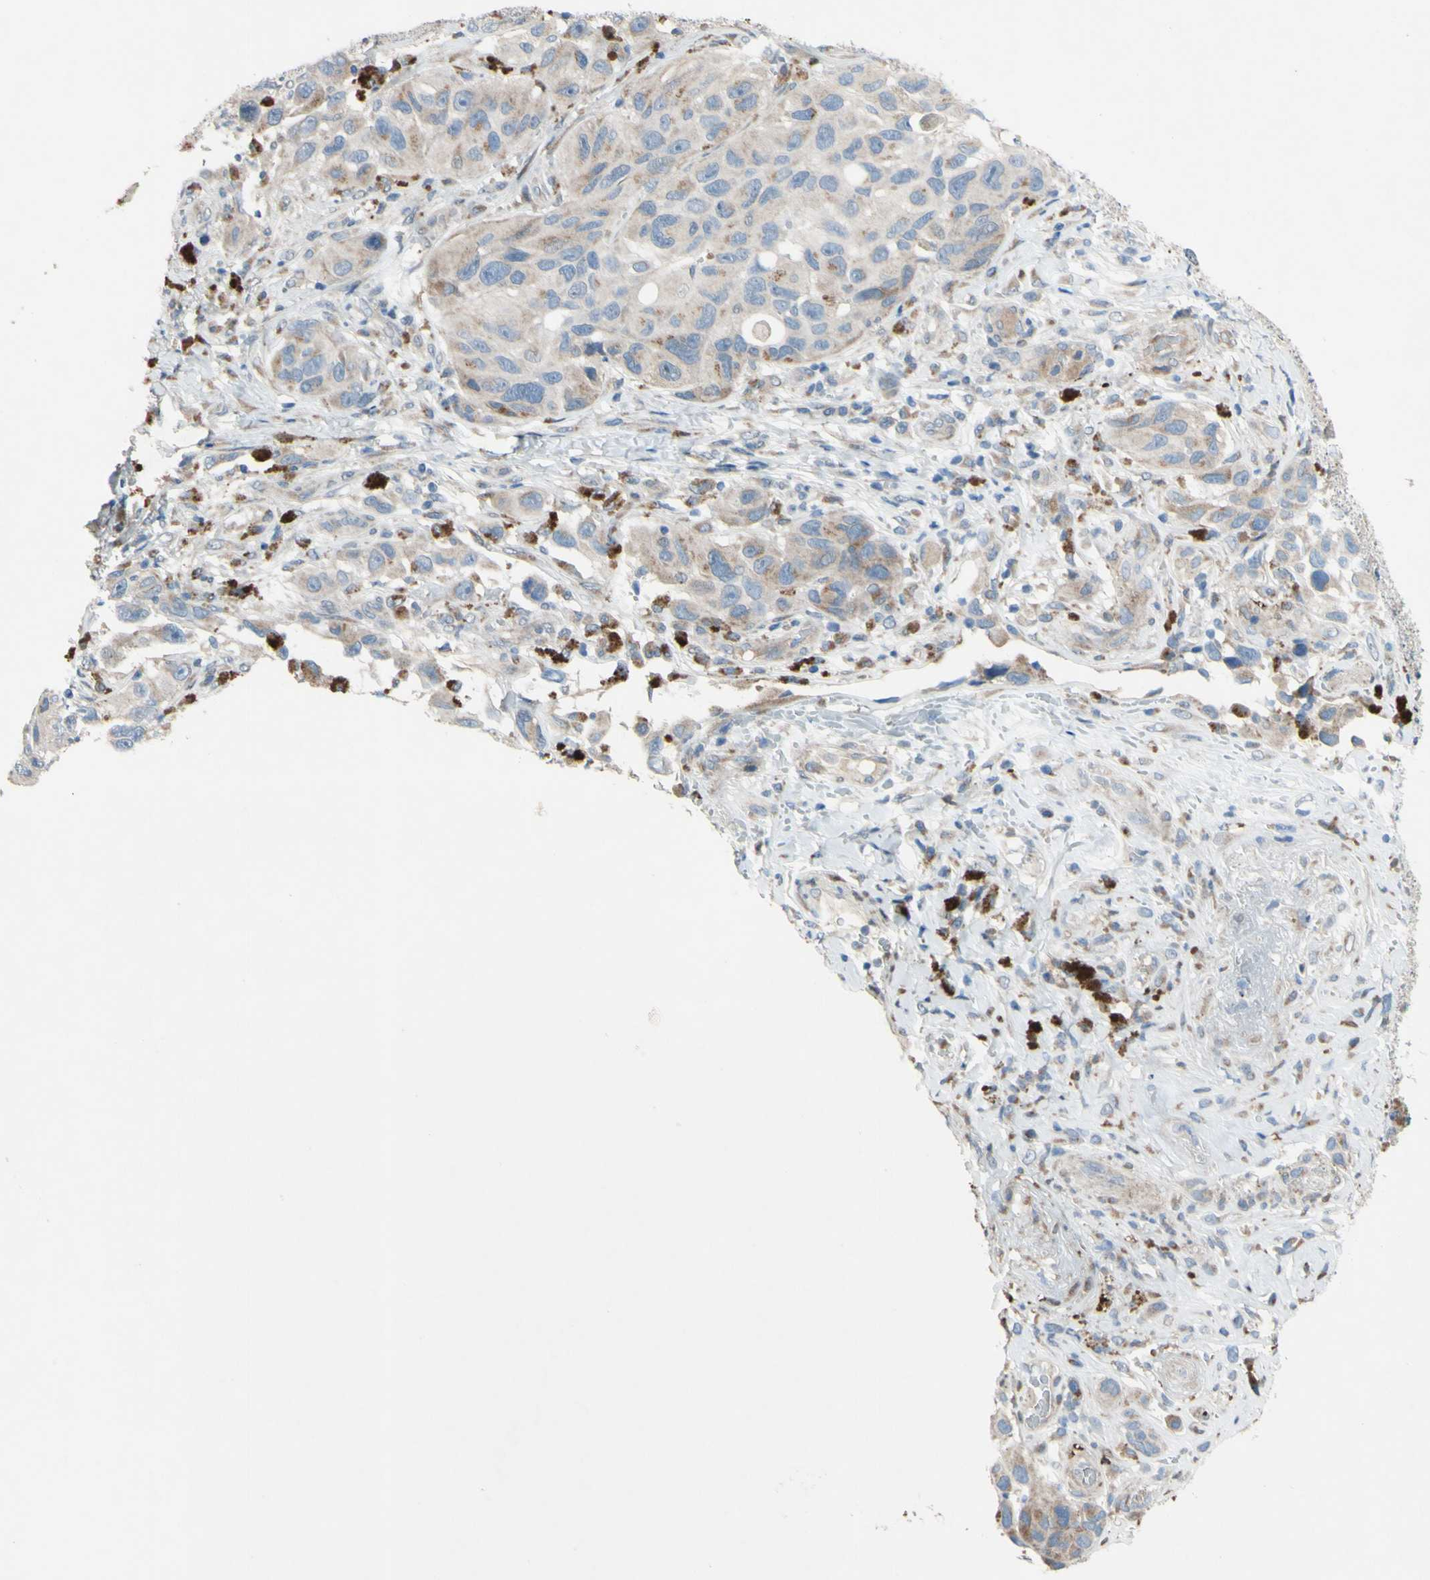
{"staining": {"intensity": "weak", "quantity": ">75%", "location": "cytoplasmic/membranous"}, "tissue": "melanoma", "cell_type": "Tumor cells", "image_type": "cancer", "snomed": [{"axis": "morphology", "description": "Malignant melanoma, NOS"}, {"axis": "topography", "description": "Skin"}], "caption": "Human malignant melanoma stained with a protein marker displays weak staining in tumor cells.", "gene": "GRAMD2B", "patient": {"sex": "female", "age": 73}}